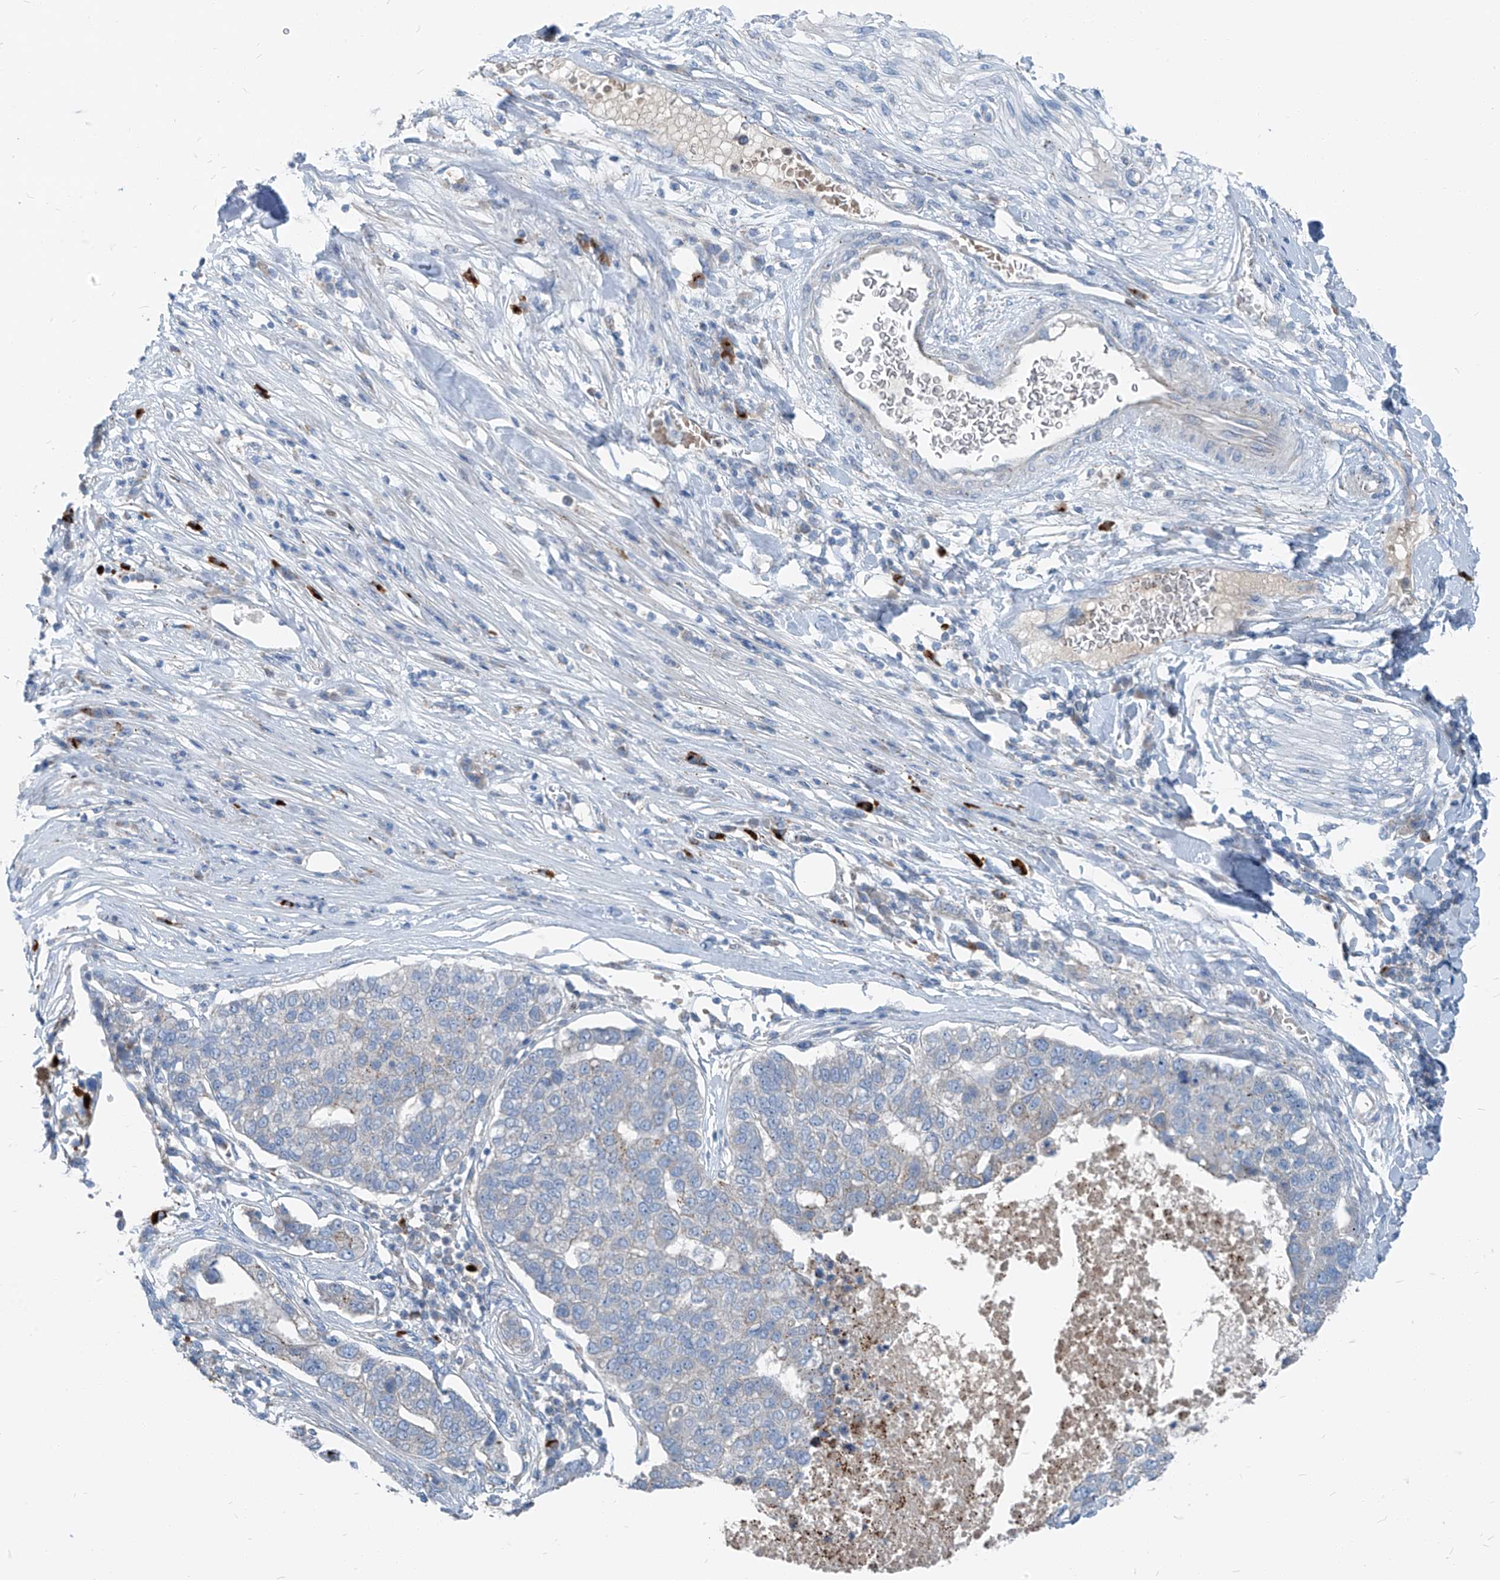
{"staining": {"intensity": "negative", "quantity": "none", "location": "none"}, "tissue": "pancreatic cancer", "cell_type": "Tumor cells", "image_type": "cancer", "snomed": [{"axis": "morphology", "description": "Adenocarcinoma, NOS"}, {"axis": "topography", "description": "Pancreas"}], "caption": "Pancreatic adenocarcinoma was stained to show a protein in brown. There is no significant staining in tumor cells.", "gene": "CHMP2B", "patient": {"sex": "female", "age": 61}}